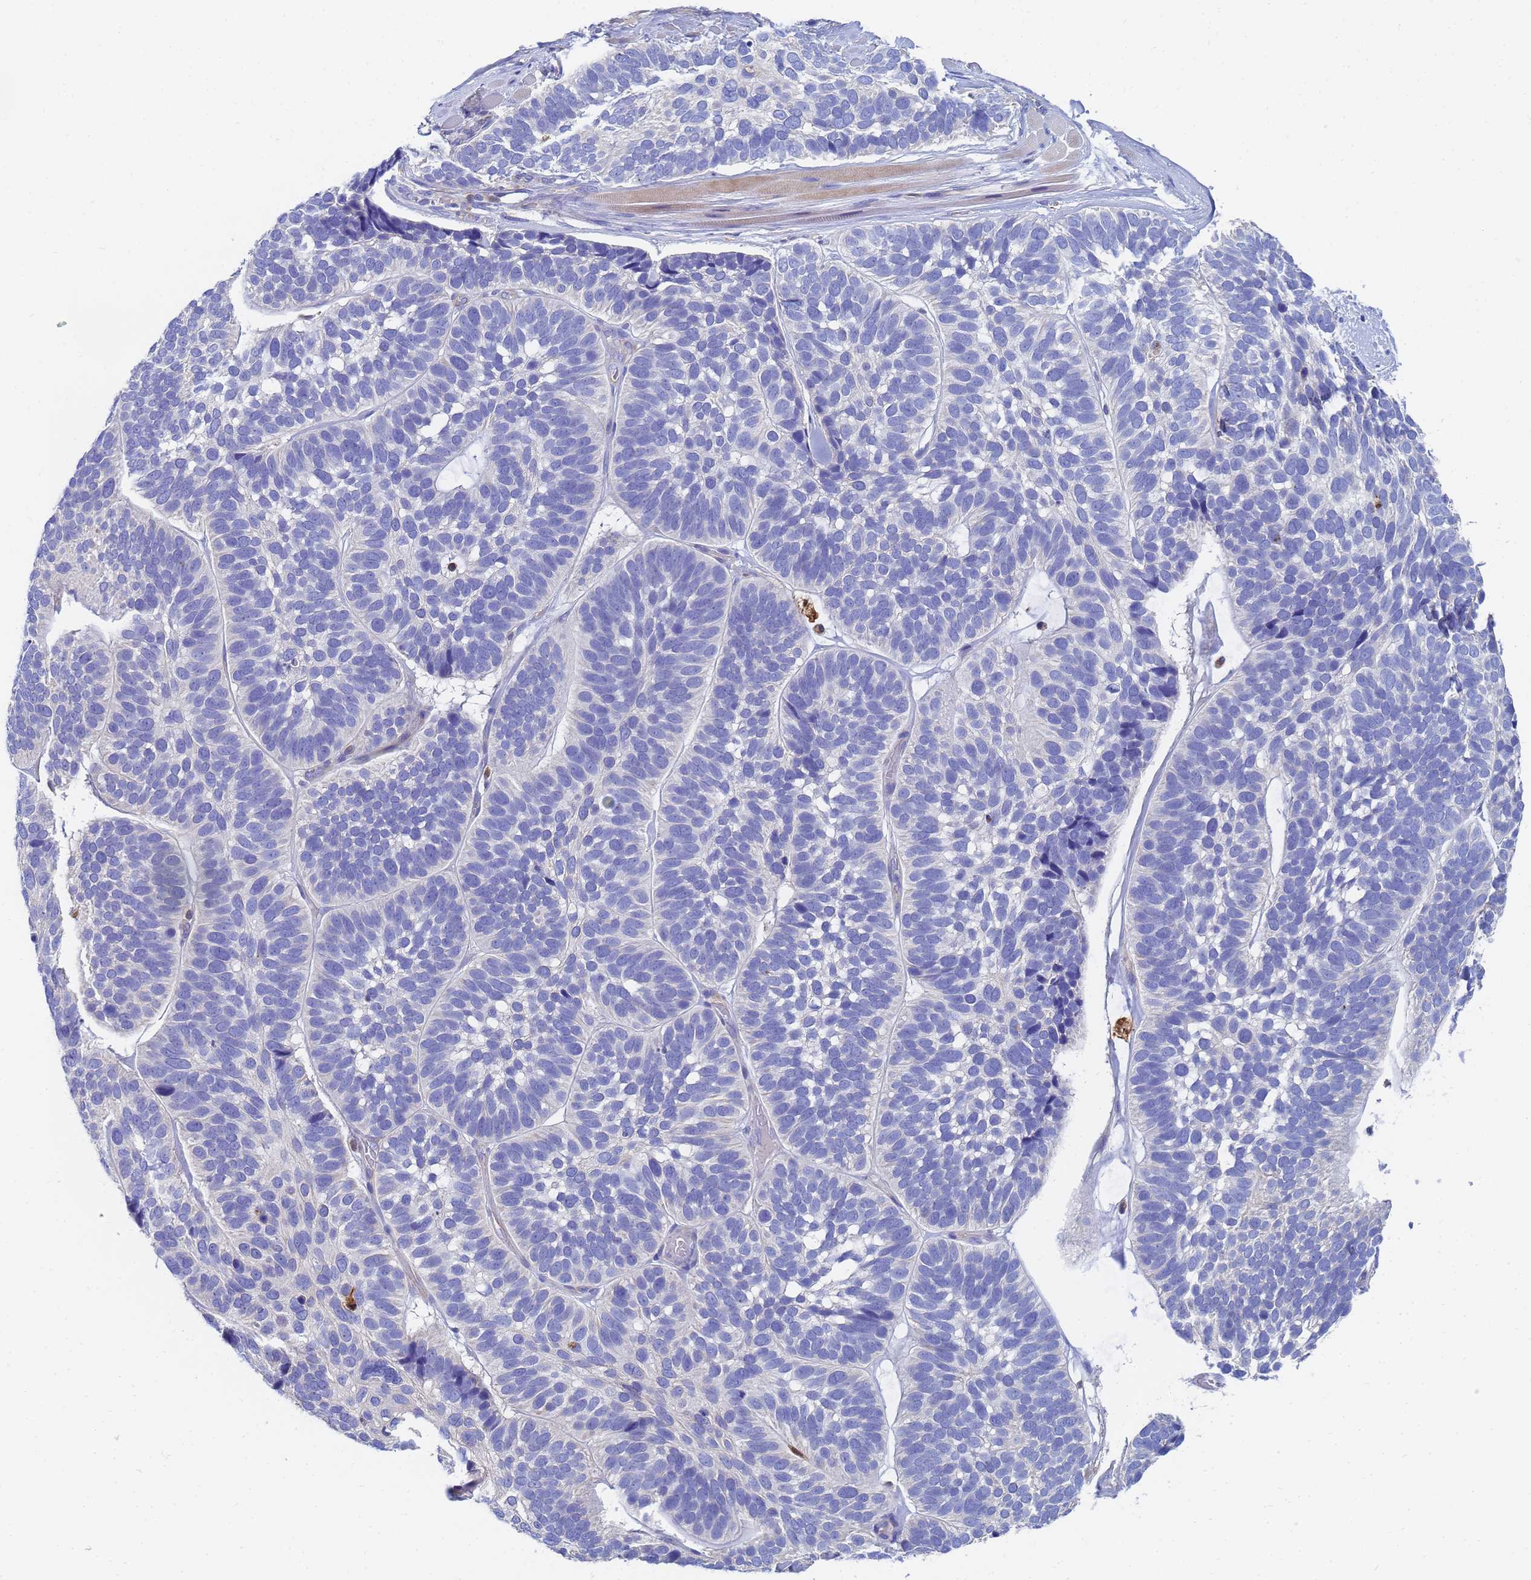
{"staining": {"intensity": "negative", "quantity": "none", "location": "none"}, "tissue": "skin cancer", "cell_type": "Tumor cells", "image_type": "cancer", "snomed": [{"axis": "morphology", "description": "Basal cell carcinoma"}, {"axis": "topography", "description": "Skin"}], "caption": "This is a photomicrograph of immunohistochemistry staining of basal cell carcinoma (skin), which shows no positivity in tumor cells.", "gene": "GCHFR", "patient": {"sex": "male", "age": 62}}